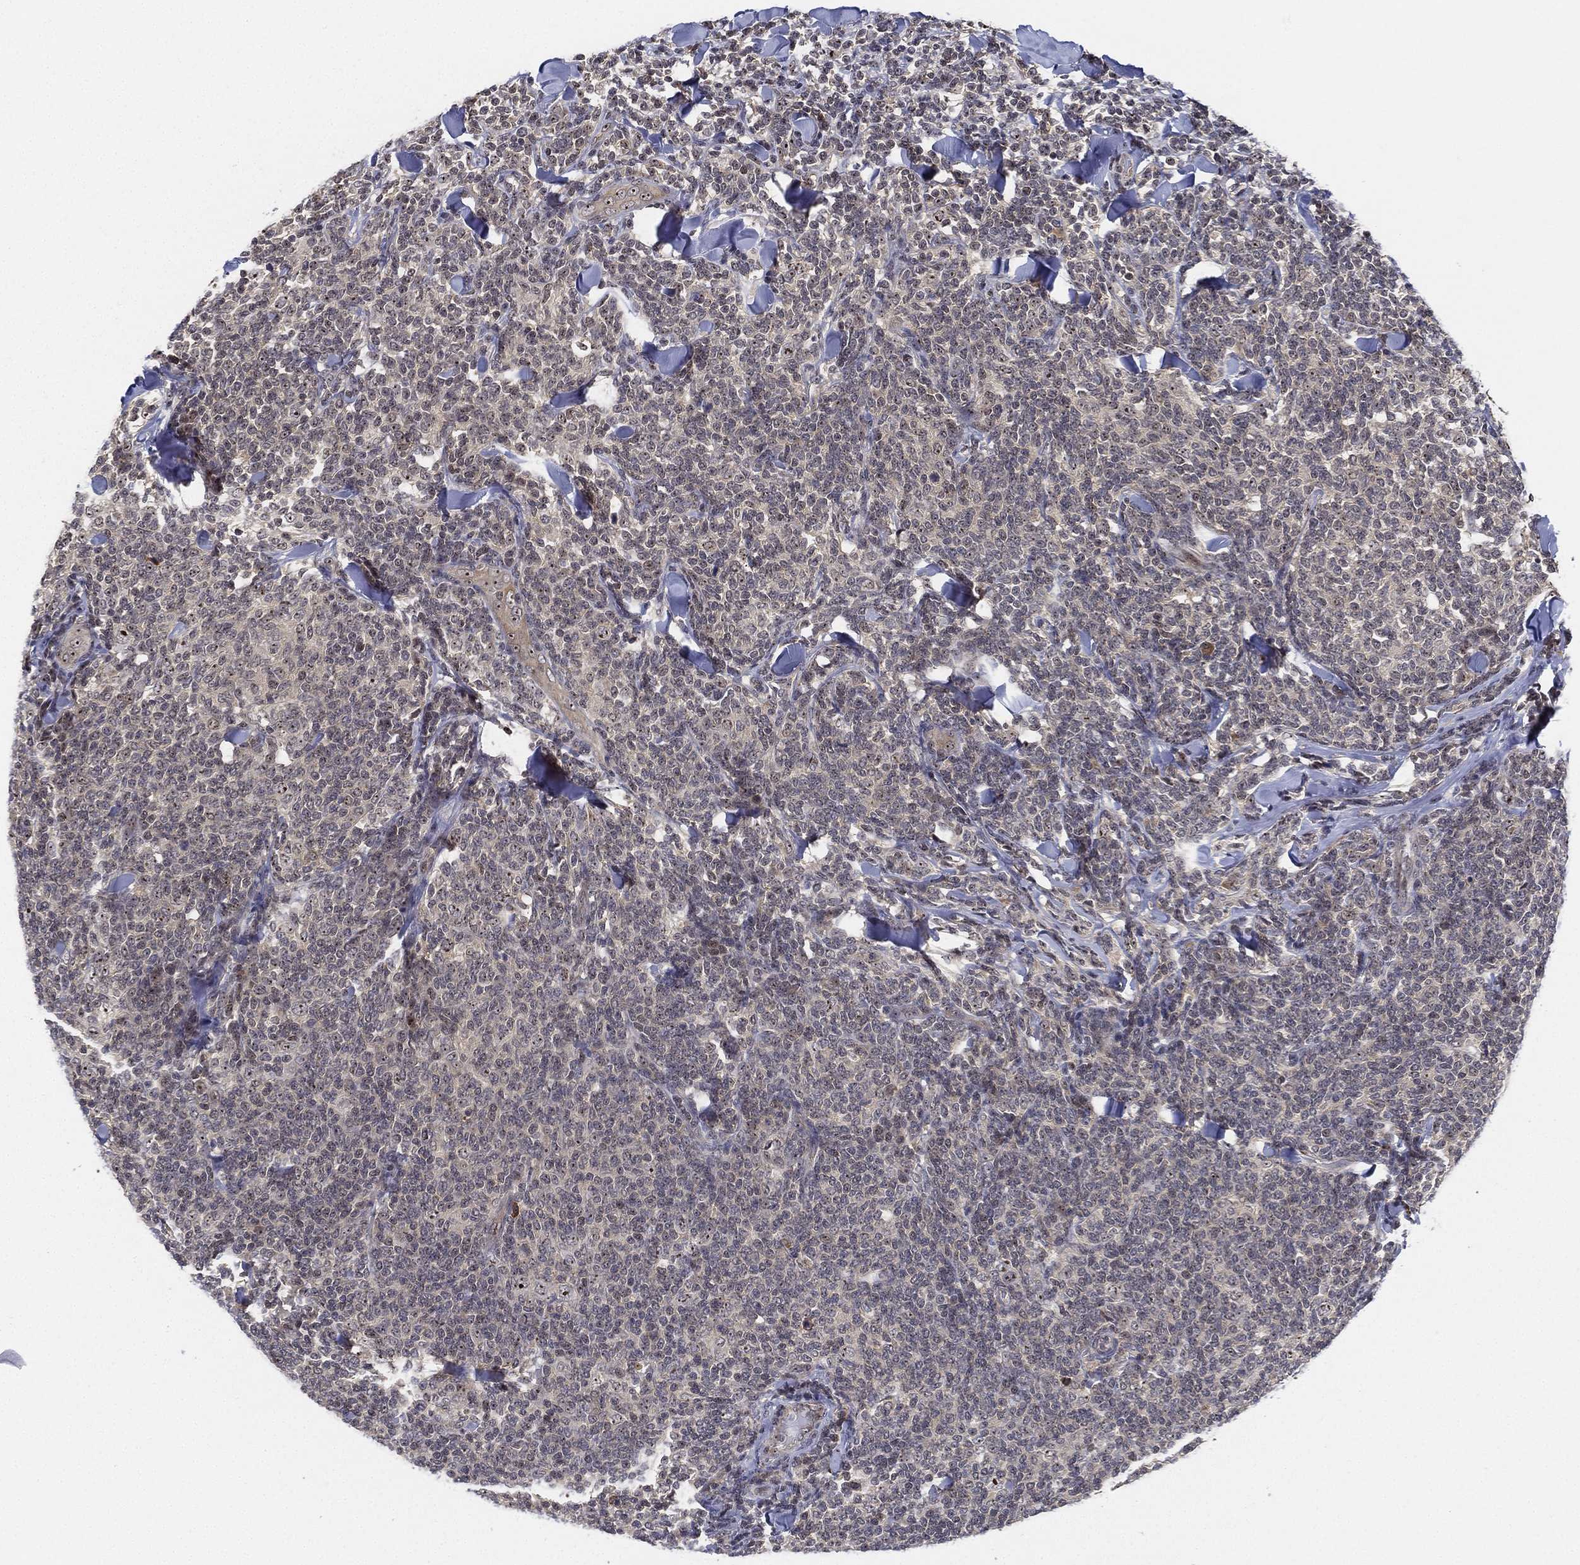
{"staining": {"intensity": "weak", "quantity": "<25%", "location": "nuclear"}, "tissue": "lymphoma", "cell_type": "Tumor cells", "image_type": "cancer", "snomed": [{"axis": "morphology", "description": "Malignant lymphoma, non-Hodgkin's type, Low grade"}, {"axis": "topography", "description": "Lymph node"}], "caption": "Immunohistochemical staining of human low-grade malignant lymphoma, non-Hodgkin's type exhibits no significant expression in tumor cells.", "gene": "PPP1R16B", "patient": {"sex": "female", "age": 56}}